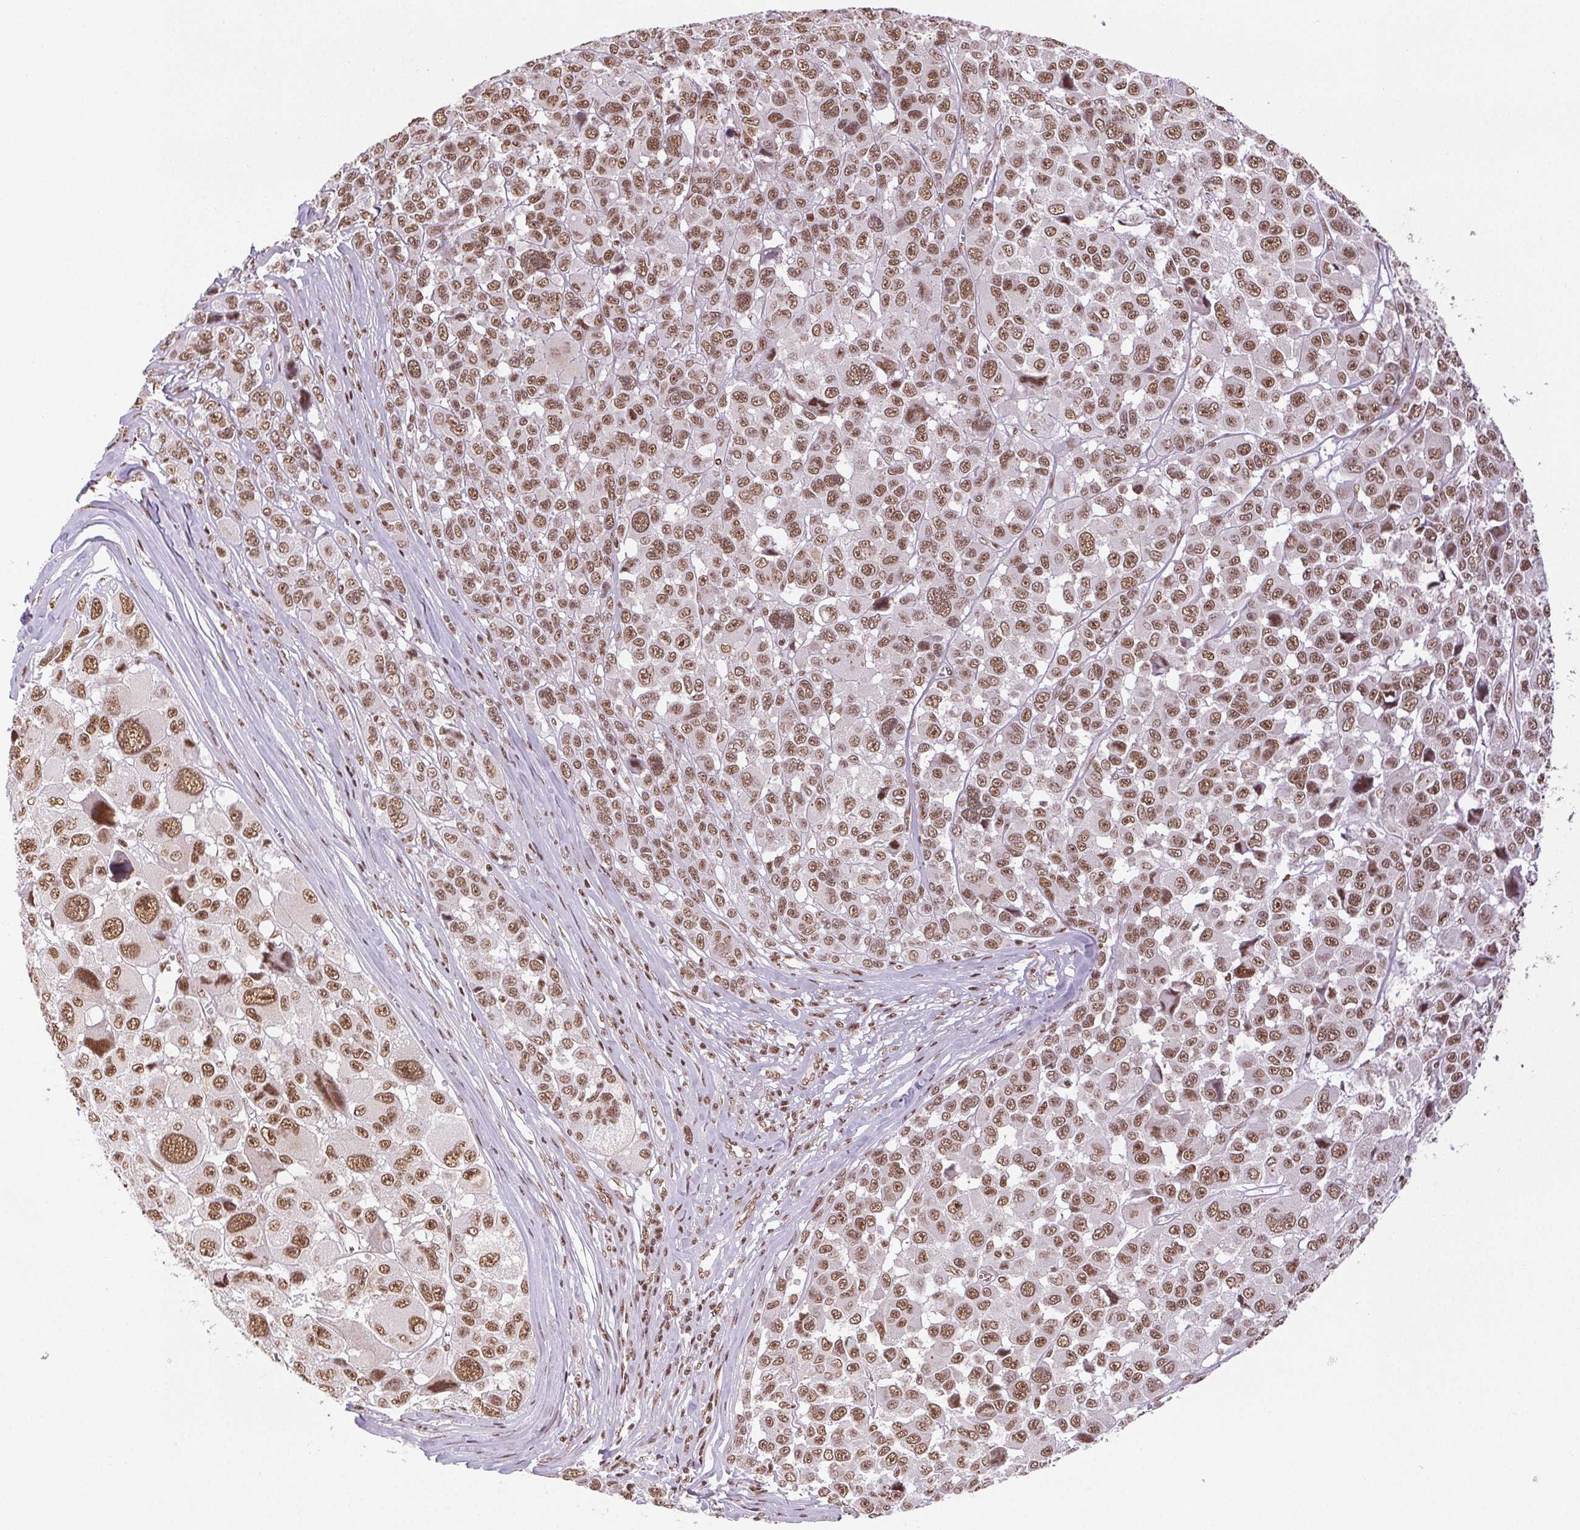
{"staining": {"intensity": "moderate", "quantity": ">75%", "location": "nuclear"}, "tissue": "melanoma", "cell_type": "Tumor cells", "image_type": "cancer", "snomed": [{"axis": "morphology", "description": "Malignant melanoma, NOS"}, {"axis": "topography", "description": "Skin"}], "caption": "An image of melanoma stained for a protein exhibits moderate nuclear brown staining in tumor cells. Immunohistochemistry (ihc) stains the protein in brown and the nuclei are stained blue.", "gene": "IK", "patient": {"sex": "female", "age": 66}}